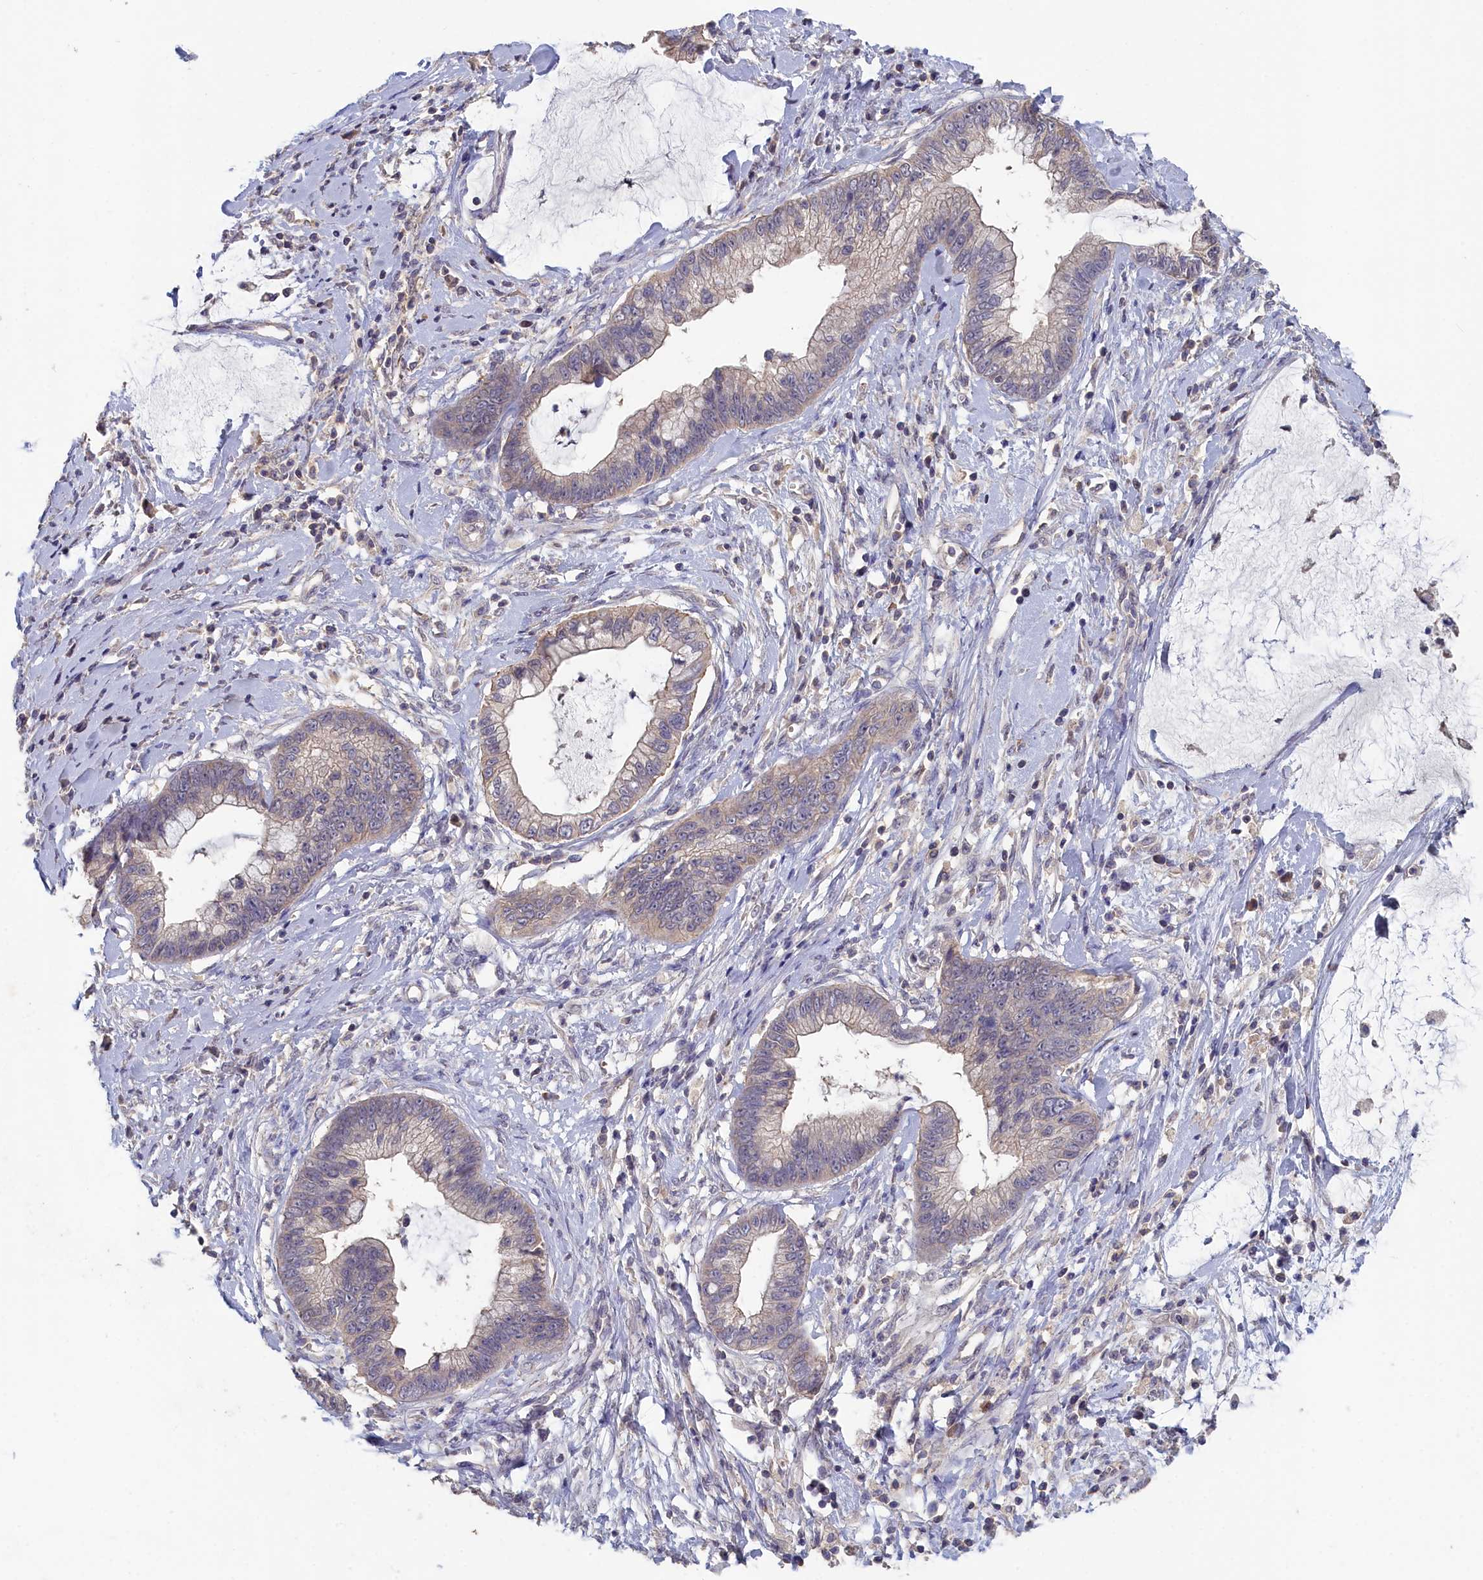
{"staining": {"intensity": "negative", "quantity": "none", "location": "none"}, "tissue": "cervical cancer", "cell_type": "Tumor cells", "image_type": "cancer", "snomed": [{"axis": "morphology", "description": "Adenocarcinoma, NOS"}, {"axis": "topography", "description": "Cervix"}], "caption": "IHC micrograph of human adenocarcinoma (cervical) stained for a protein (brown), which shows no expression in tumor cells.", "gene": "CELF5", "patient": {"sex": "female", "age": 44}}